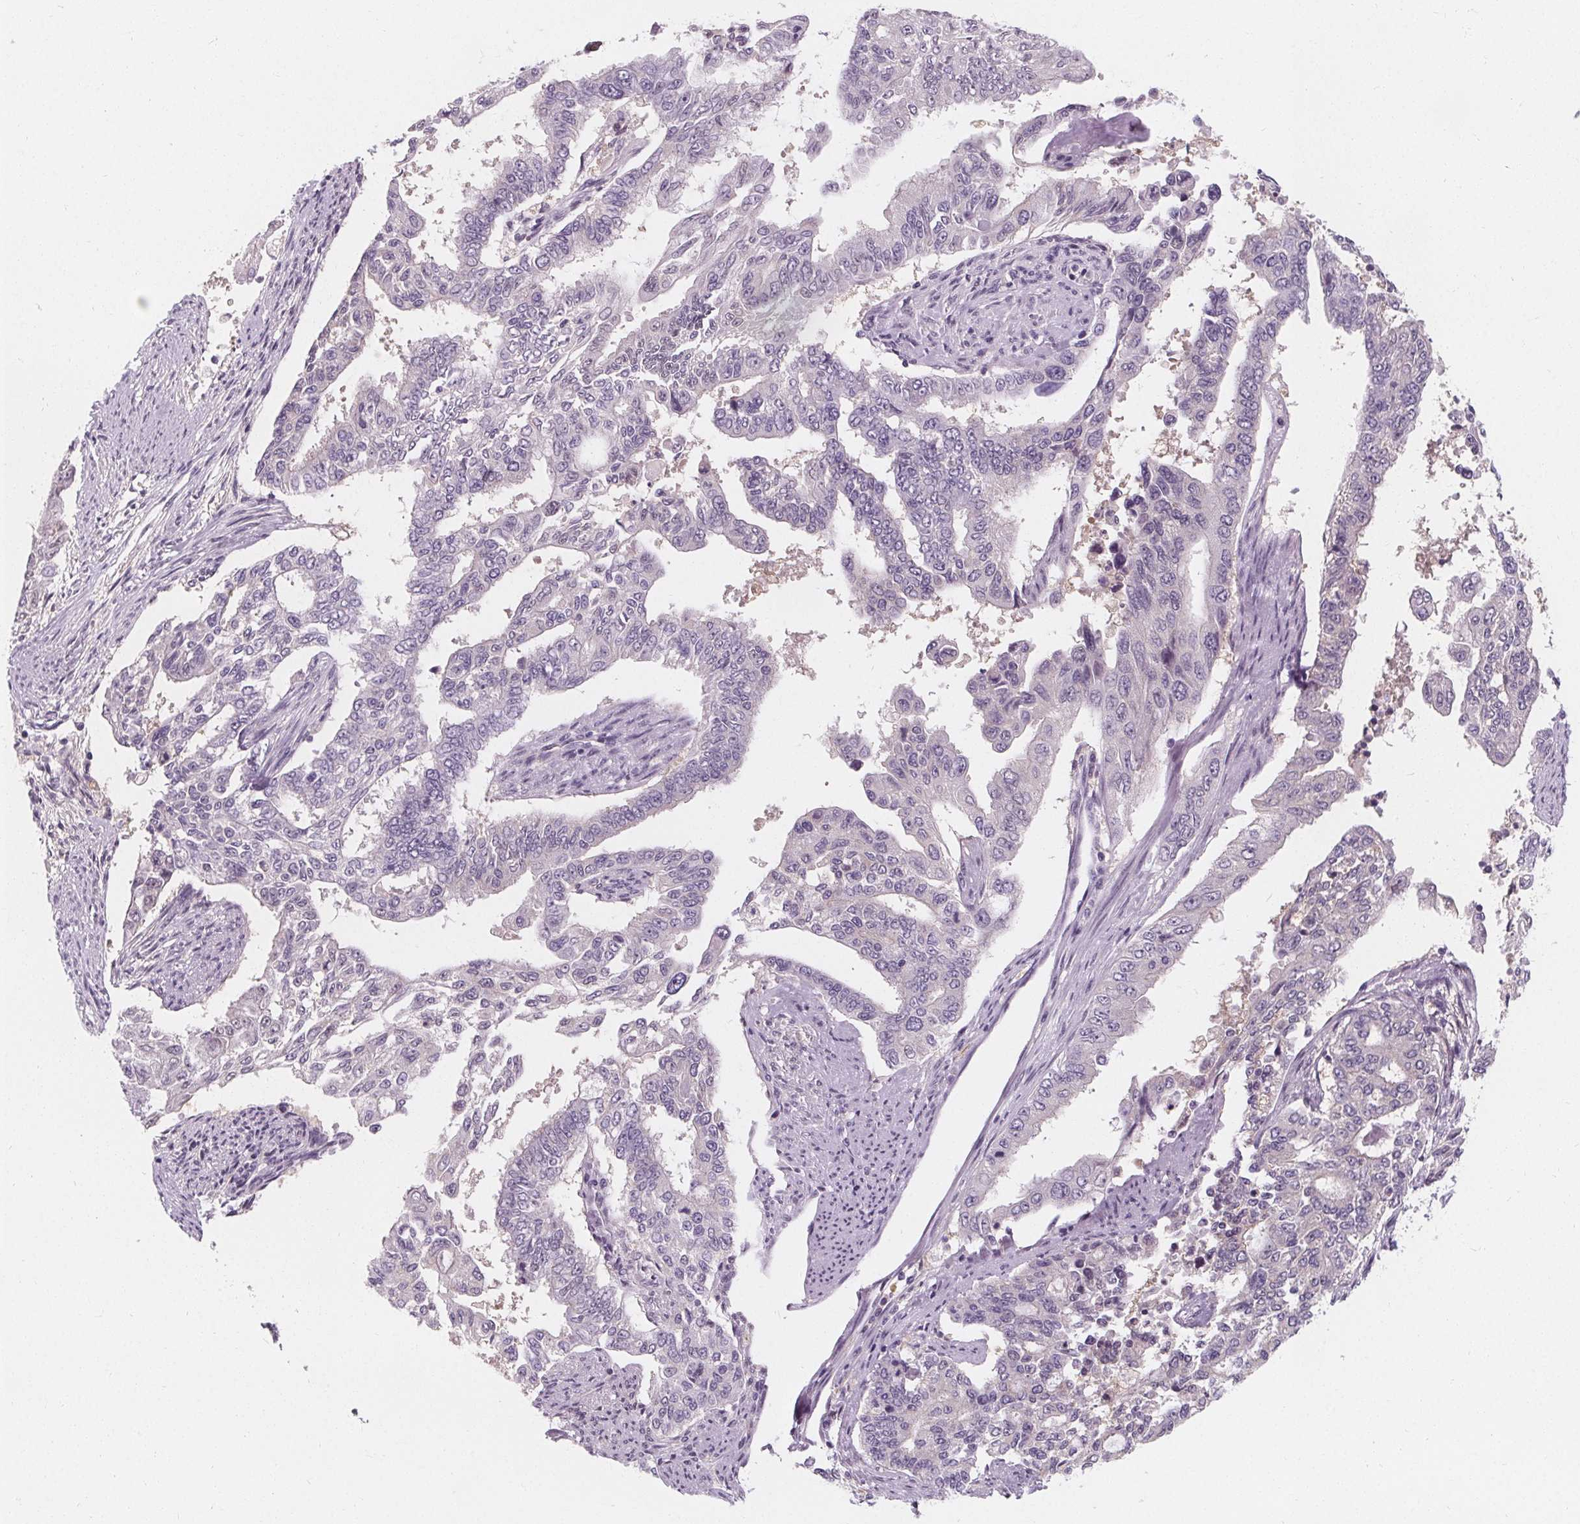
{"staining": {"intensity": "negative", "quantity": "none", "location": "none"}, "tissue": "endometrial cancer", "cell_type": "Tumor cells", "image_type": "cancer", "snomed": [{"axis": "morphology", "description": "Adenocarcinoma, NOS"}, {"axis": "topography", "description": "Uterus"}], "caption": "Endometrial cancer stained for a protein using immunohistochemistry reveals no expression tumor cells.", "gene": "UGP2", "patient": {"sex": "female", "age": 59}}